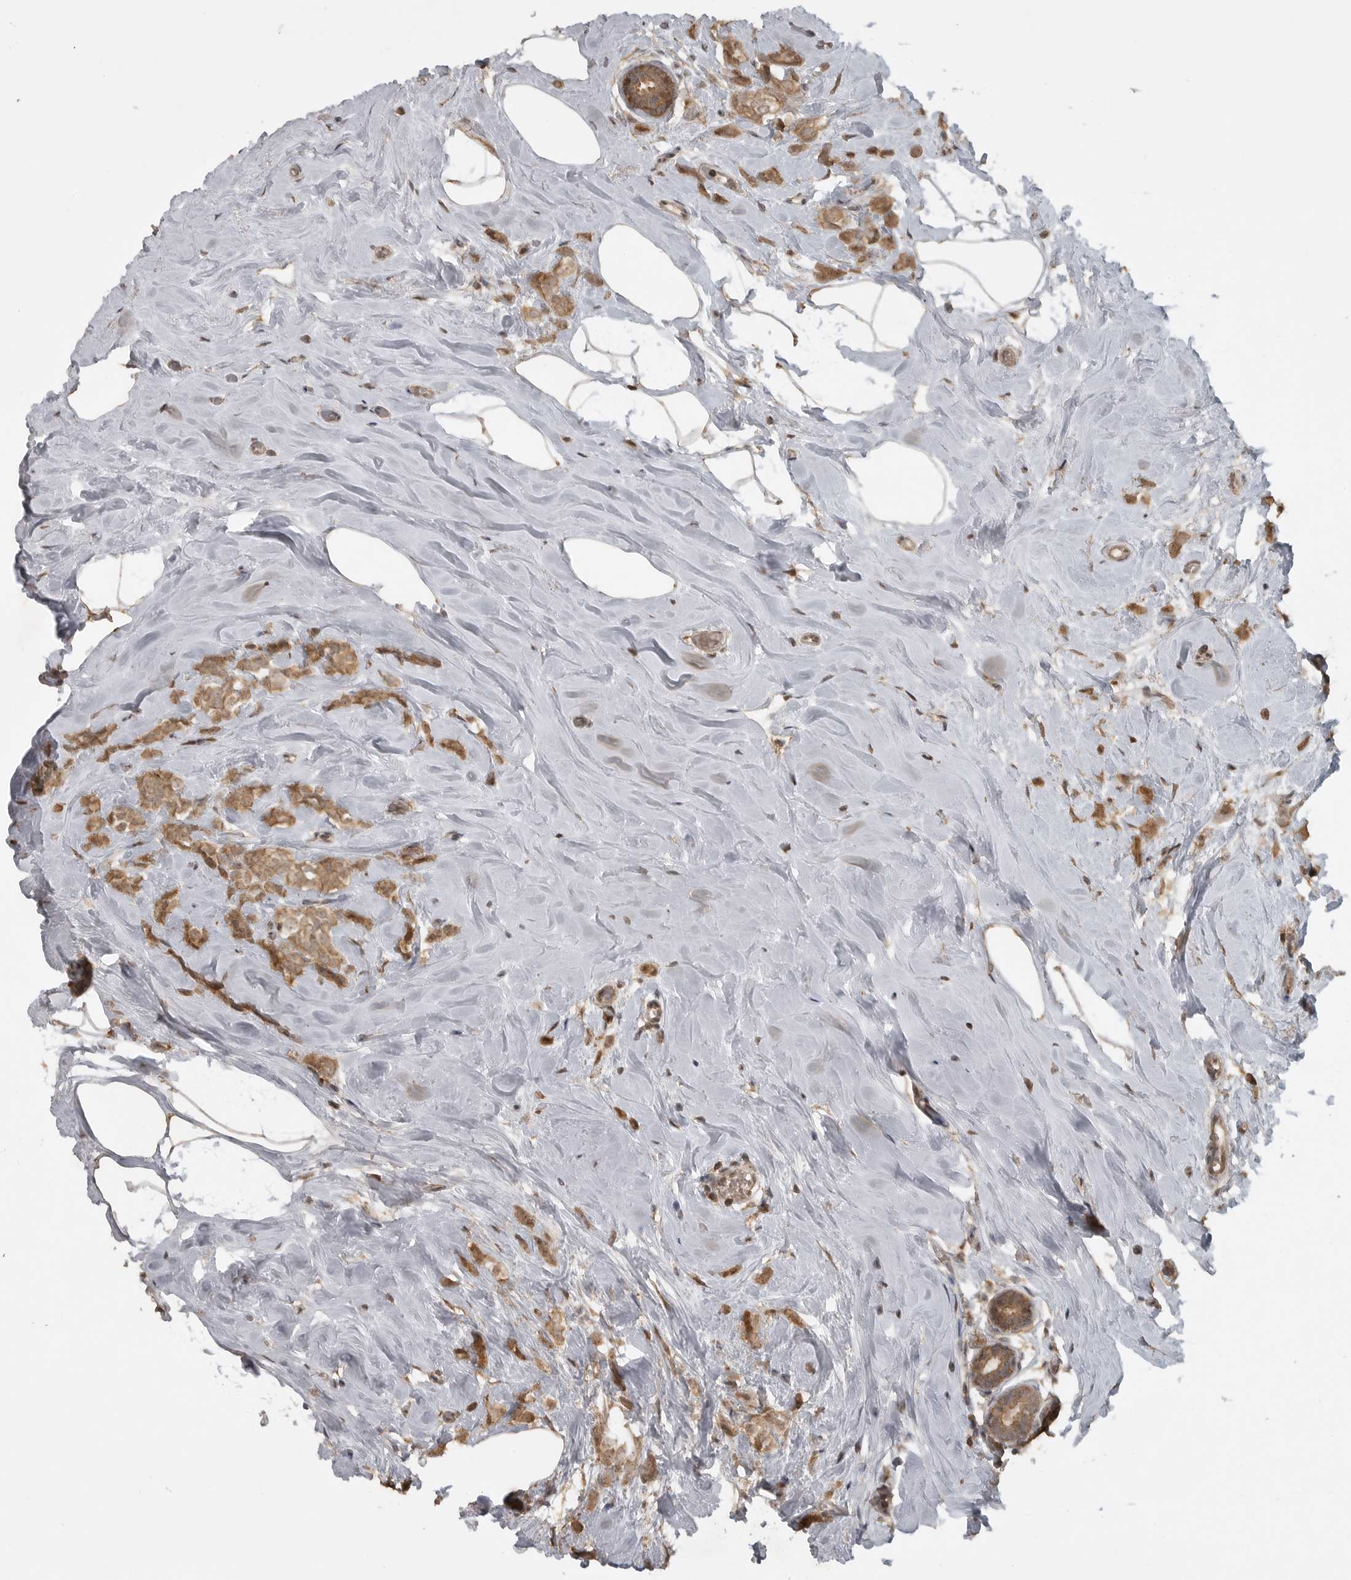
{"staining": {"intensity": "moderate", "quantity": ">75%", "location": "cytoplasmic/membranous"}, "tissue": "breast cancer", "cell_type": "Tumor cells", "image_type": "cancer", "snomed": [{"axis": "morphology", "description": "Lobular carcinoma"}, {"axis": "topography", "description": "Breast"}], "caption": "Protein staining of breast lobular carcinoma tissue reveals moderate cytoplasmic/membranous staining in approximately >75% of tumor cells. (DAB IHC with brightfield microscopy, high magnification).", "gene": "LLGL1", "patient": {"sex": "female", "age": 47}}